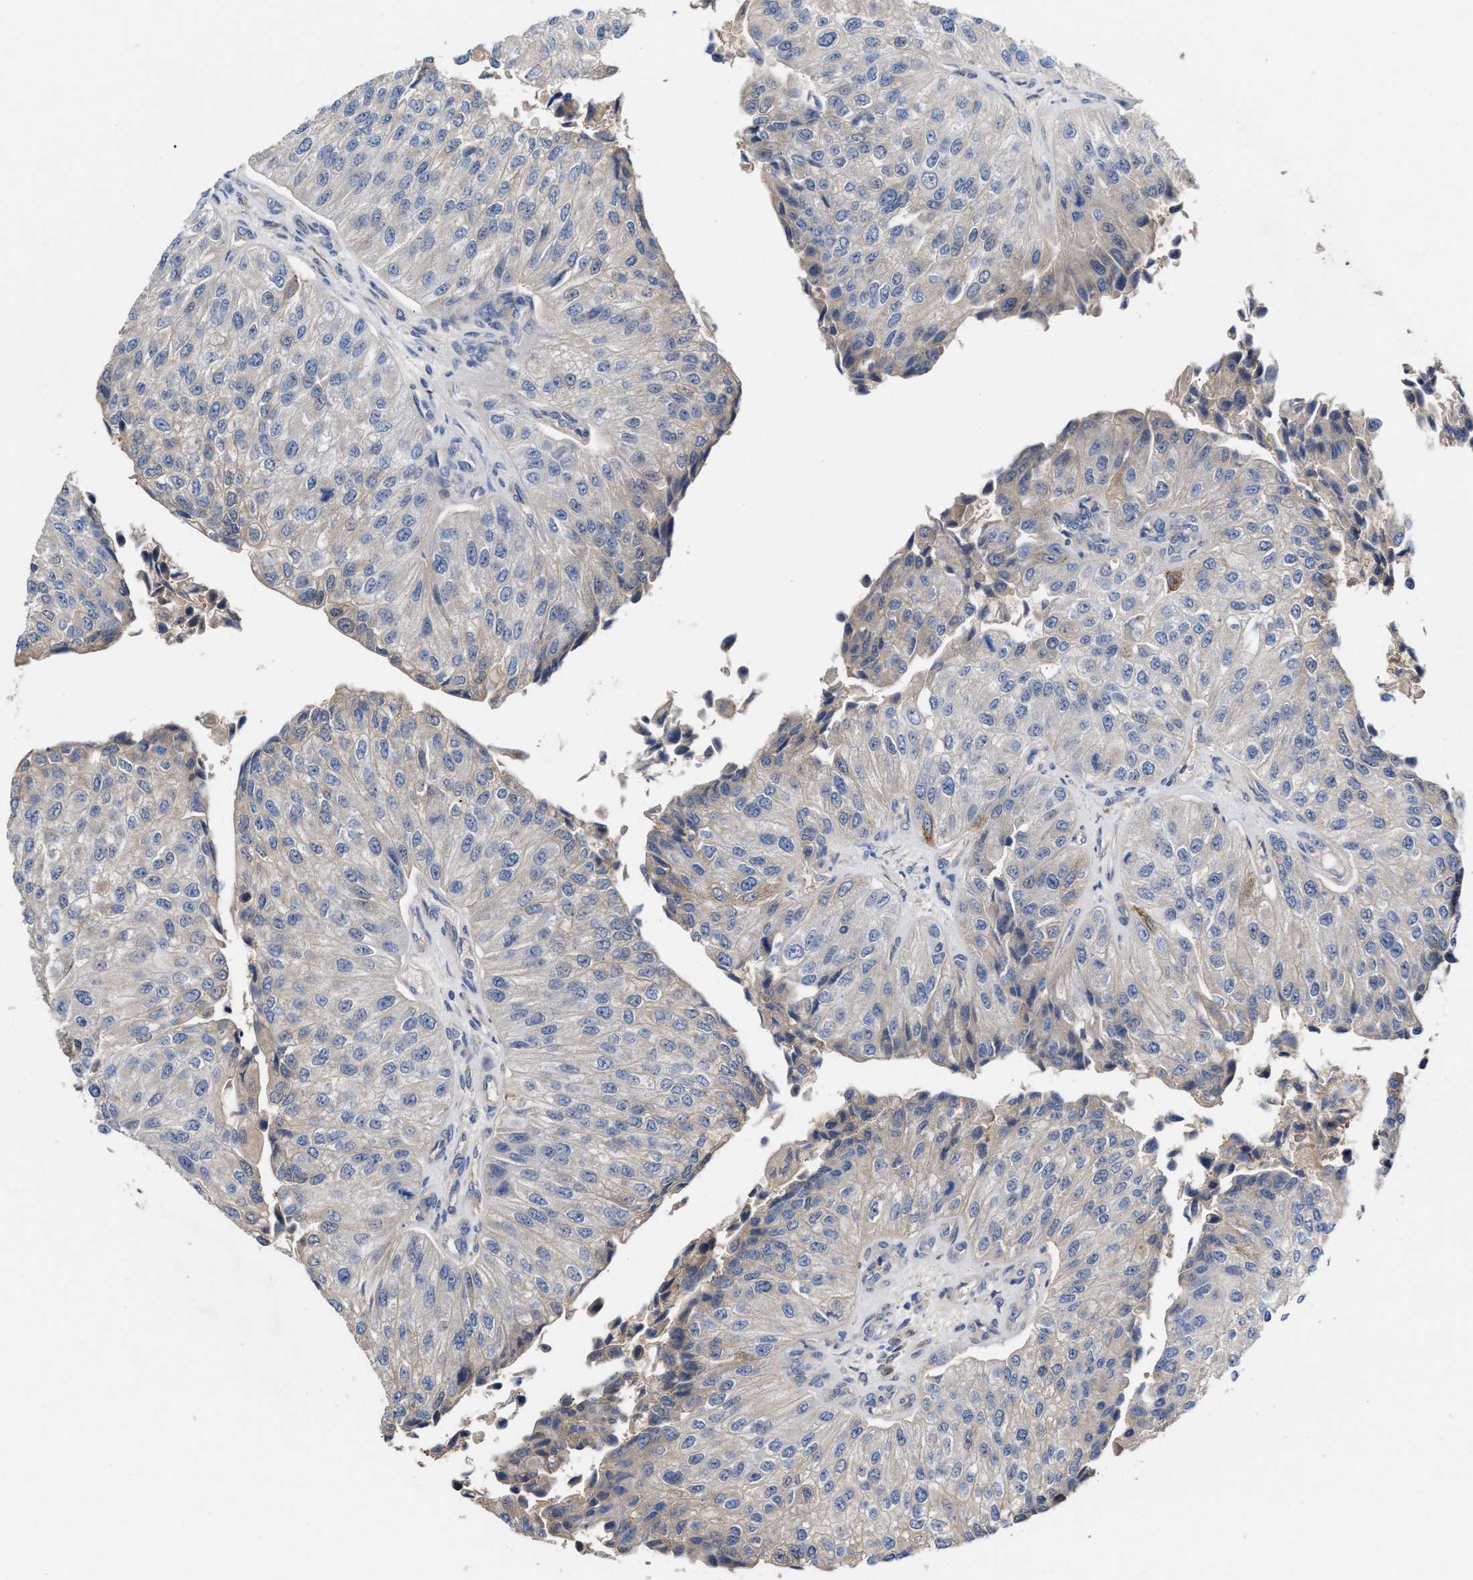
{"staining": {"intensity": "negative", "quantity": "none", "location": "none"}, "tissue": "urothelial cancer", "cell_type": "Tumor cells", "image_type": "cancer", "snomed": [{"axis": "morphology", "description": "Urothelial carcinoma, High grade"}, {"axis": "topography", "description": "Kidney"}, {"axis": "topography", "description": "Urinary bladder"}], "caption": "Tumor cells are negative for protein expression in human high-grade urothelial carcinoma. (Stains: DAB (3,3'-diaminobenzidine) immunohistochemistry (IHC) with hematoxylin counter stain, Microscopy: brightfield microscopy at high magnification).", "gene": "BBLN", "patient": {"sex": "male", "age": 77}}